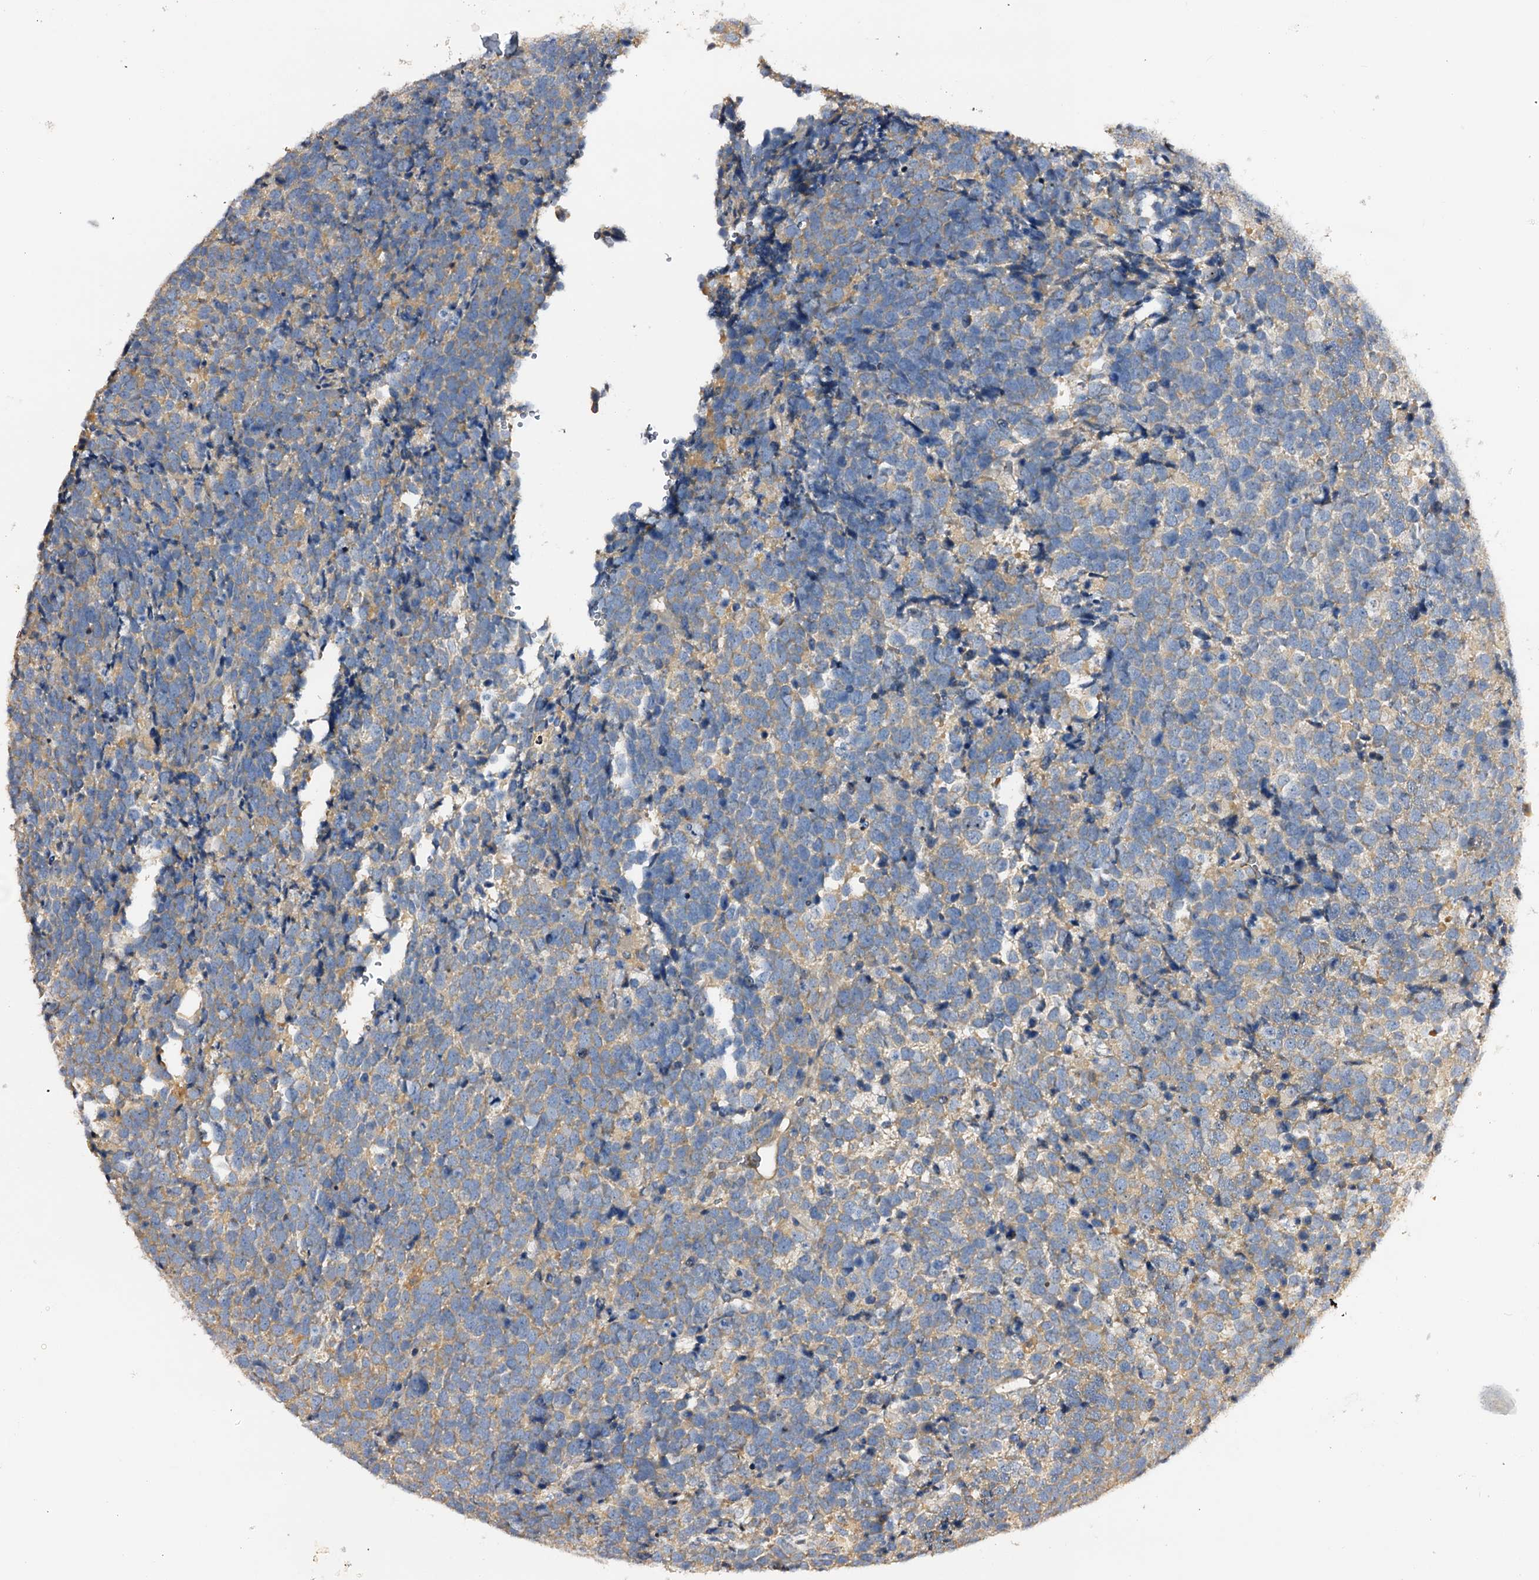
{"staining": {"intensity": "weak", "quantity": "25%-75%", "location": "cytoplasmic/membranous"}, "tissue": "urothelial cancer", "cell_type": "Tumor cells", "image_type": "cancer", "snomed": [{"axis": "morphology", "description": "Urothelial carcinoma, High grade"}, {"axis": "topography", "description": "Urinary bladder"}], "caption": "Protein analysis of urothelial cancer tissue exhibits weak cytoplasmic/membranous expression in approximately 25%-75% of tumor cells. (DAB (3,3'-diaminobenzidine) IHC with brightfield microscopy, high magnification).", "gene": "DMXL2", "patient": {"sex": "female", "age": 82}}